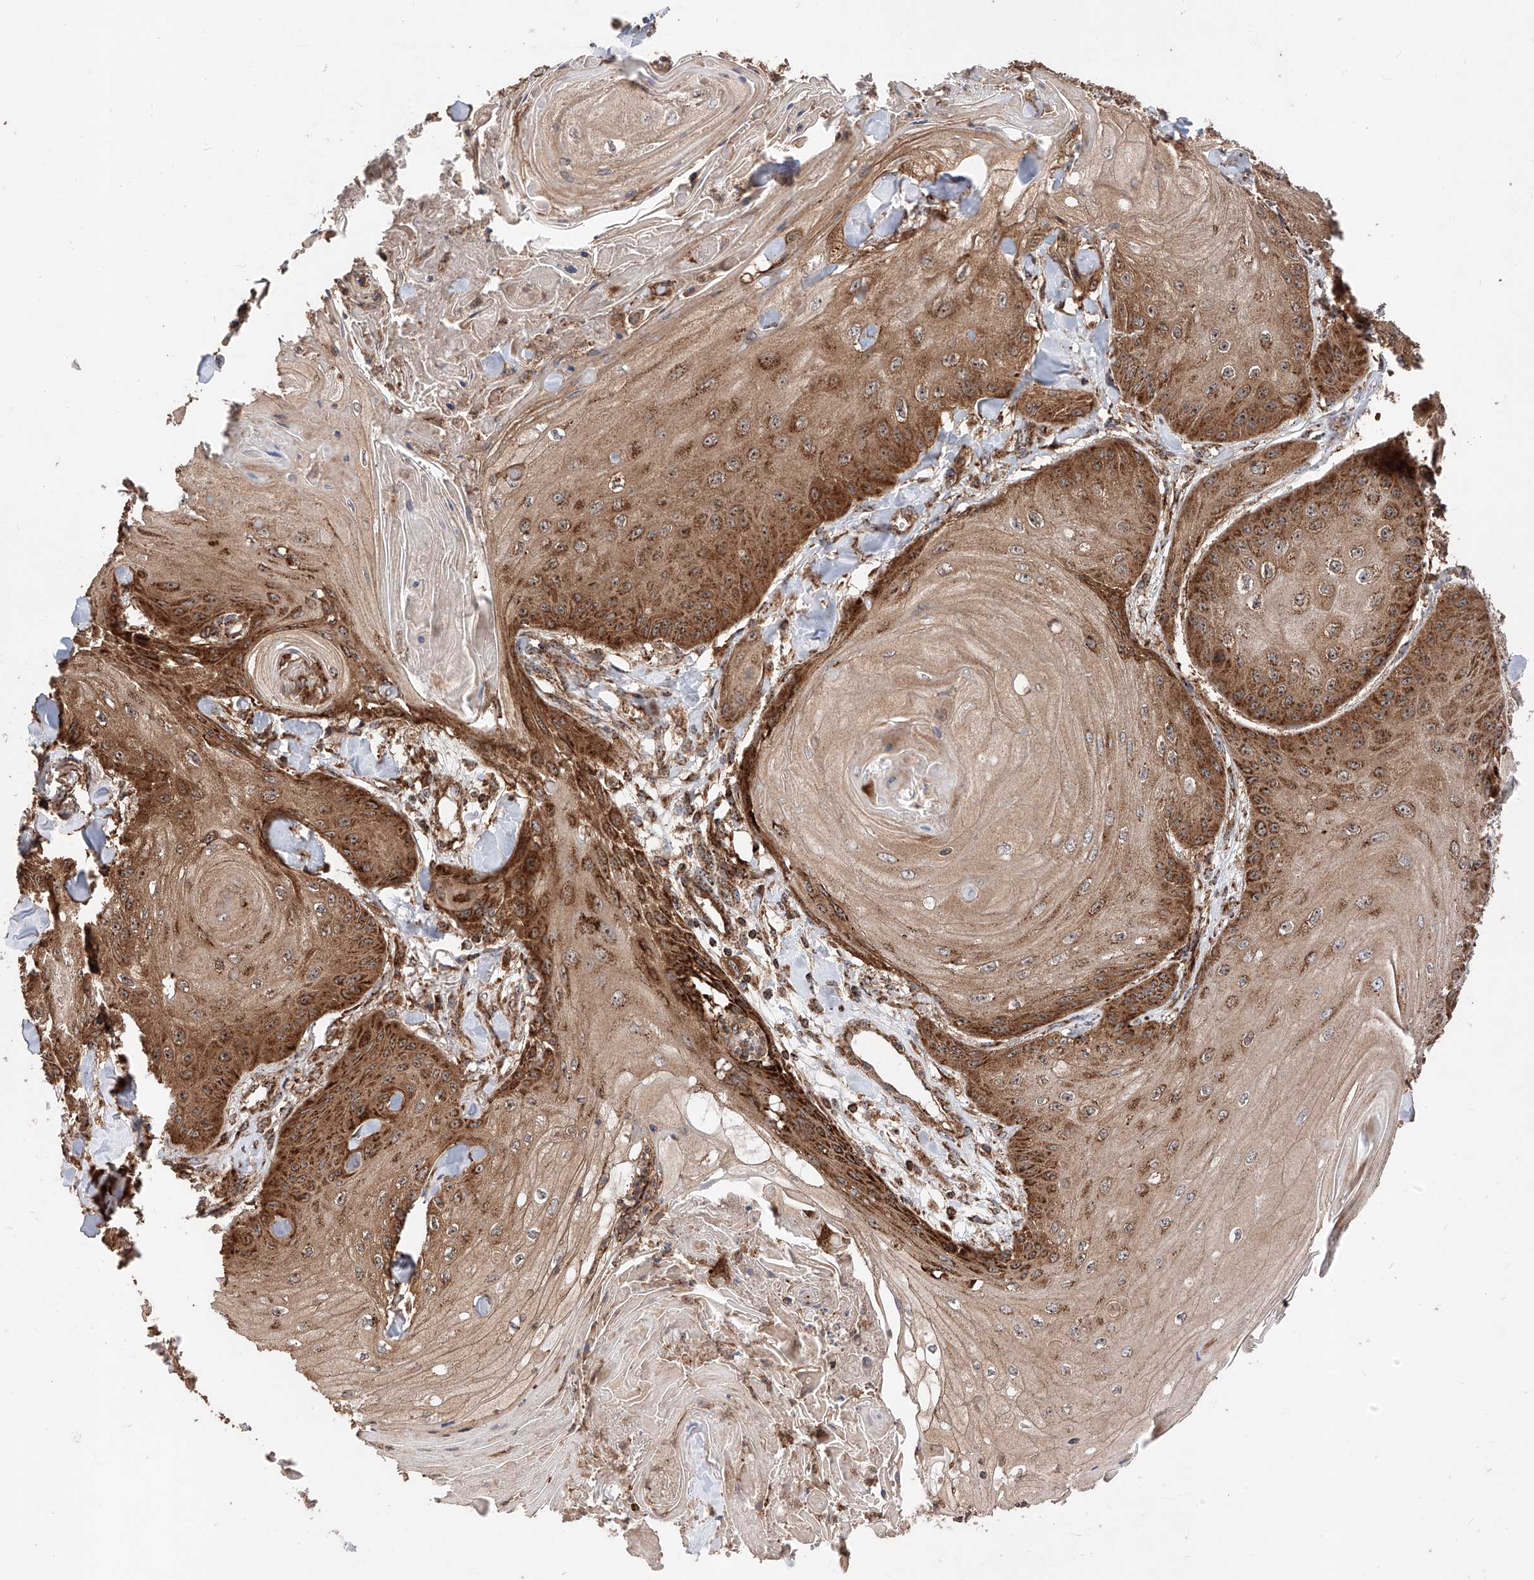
{"staining": {"intensity": "strong", "quantity": ">75%", "location": "cytoplasmic/membranous"}, "tissue": "skin cancer", "cell_type": "Tumor cells", "image_type": "cancer", "snomed": [{"axis": "morphology", "description": "Squamous cell carcinoma, NOS"}, {"axis": "topography", "description": "Skin"}], "caption": "IHC histopathology image of neoplastic tissue: skin cancer stained using immunohistochemistry demonstrates high levels of strong protein expression localized specifically in the cytoplasmic/membranous of tumor cells, appearing as a cytoplasmic/membranous brown color.", "gene": "PISD", "patient": {"sex": "male", "age": 74}}